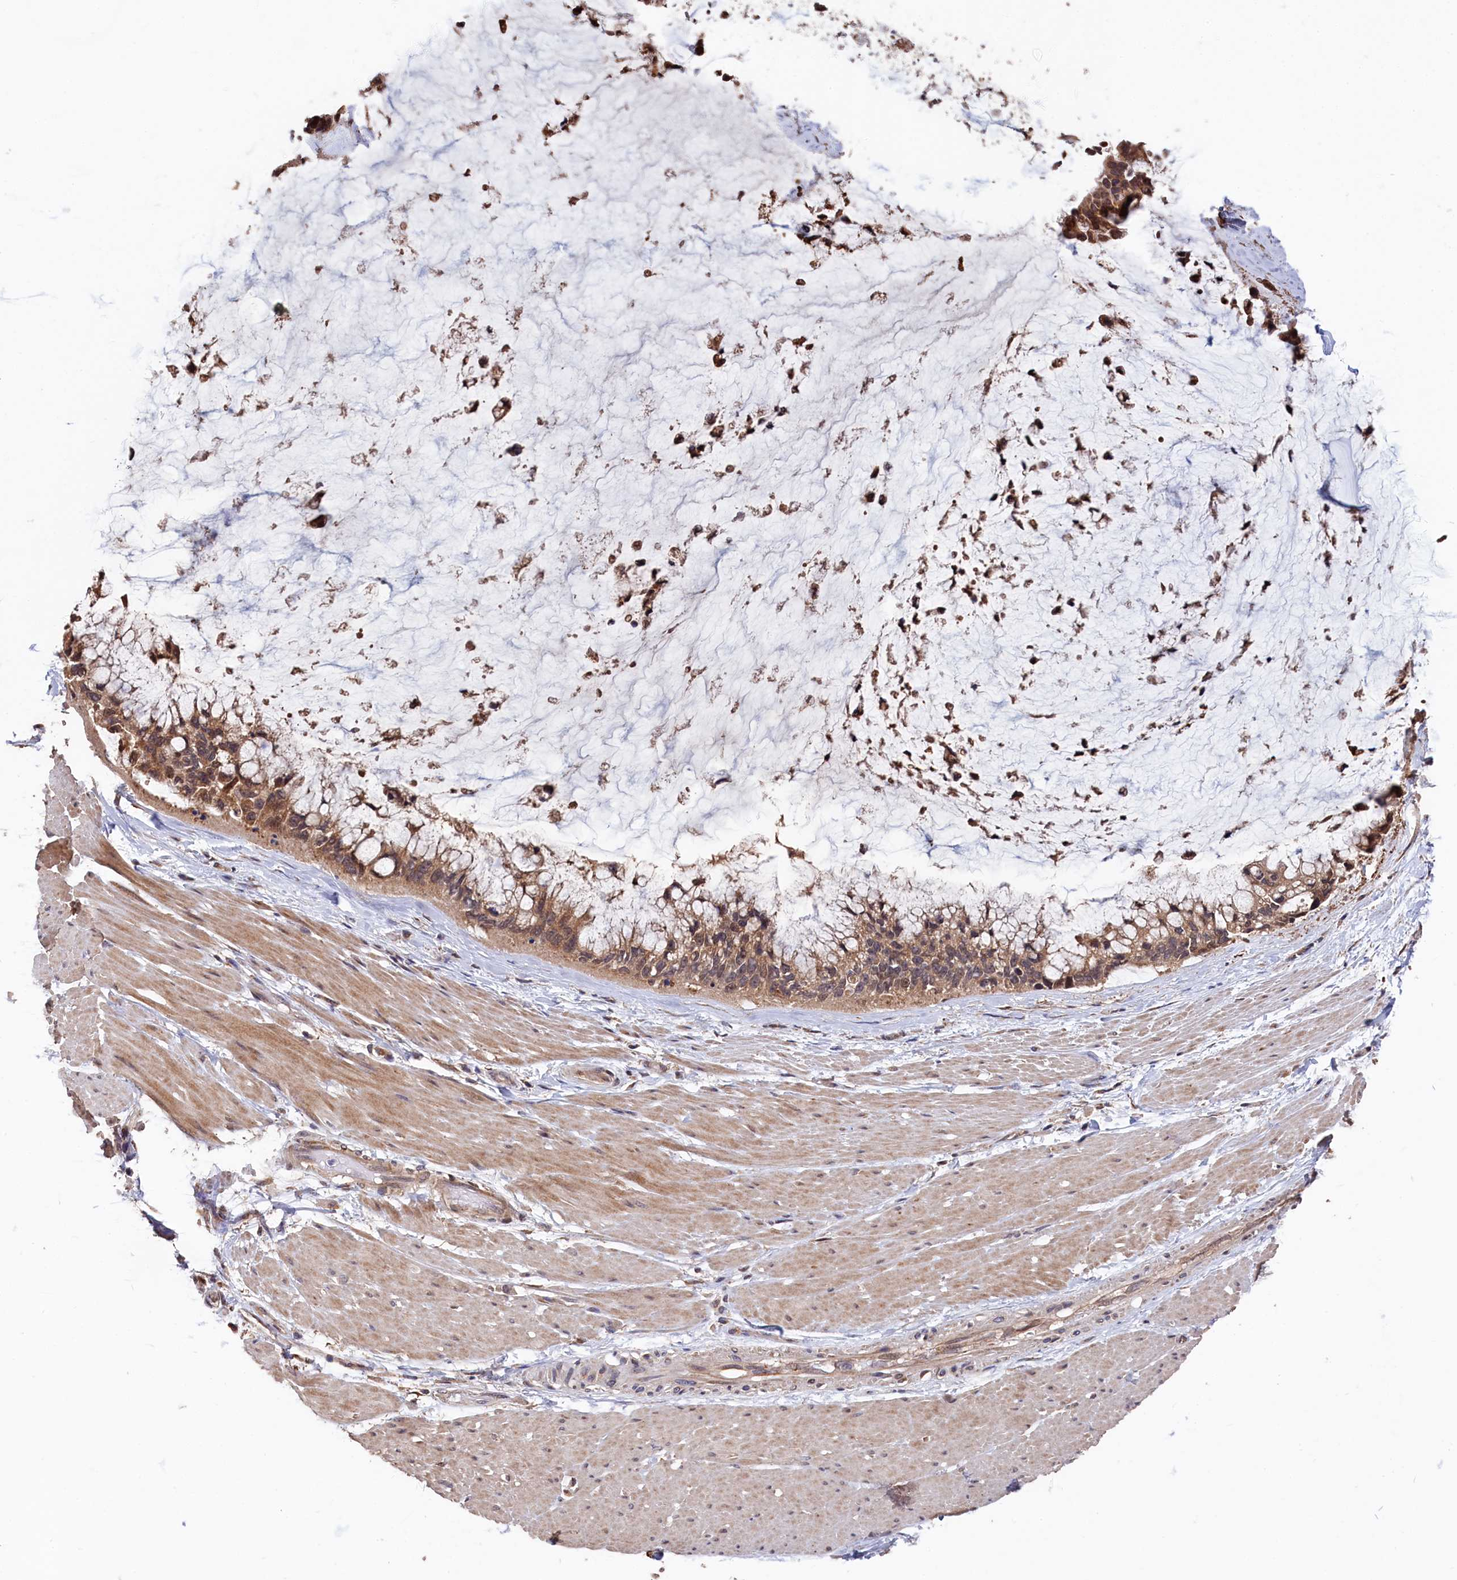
{"staining": {"intensity": "moderate", "quantity": ">75%", "location": "cytoplasmic/membranous"}, "tissue": "ovarian cancer", "cell_type": "Tumor cells", "image_type": "cancer", "snomed": [{"axis": "morphology", "description": "Cystadenocarcinoma, mucinous, NOS"}, {"axis": "topography", "description": "Ovary"}], "caption": "Ovarian cancer (mucinous cystadenocarcinoma) was stained to show a protein in brown. There is medium levels of moderate cytoplasmic/membranous positivity in approximately >75% of tumor cells.", "gene": "SLC12A4", "patient": {"sex": "female", "age": 39}}